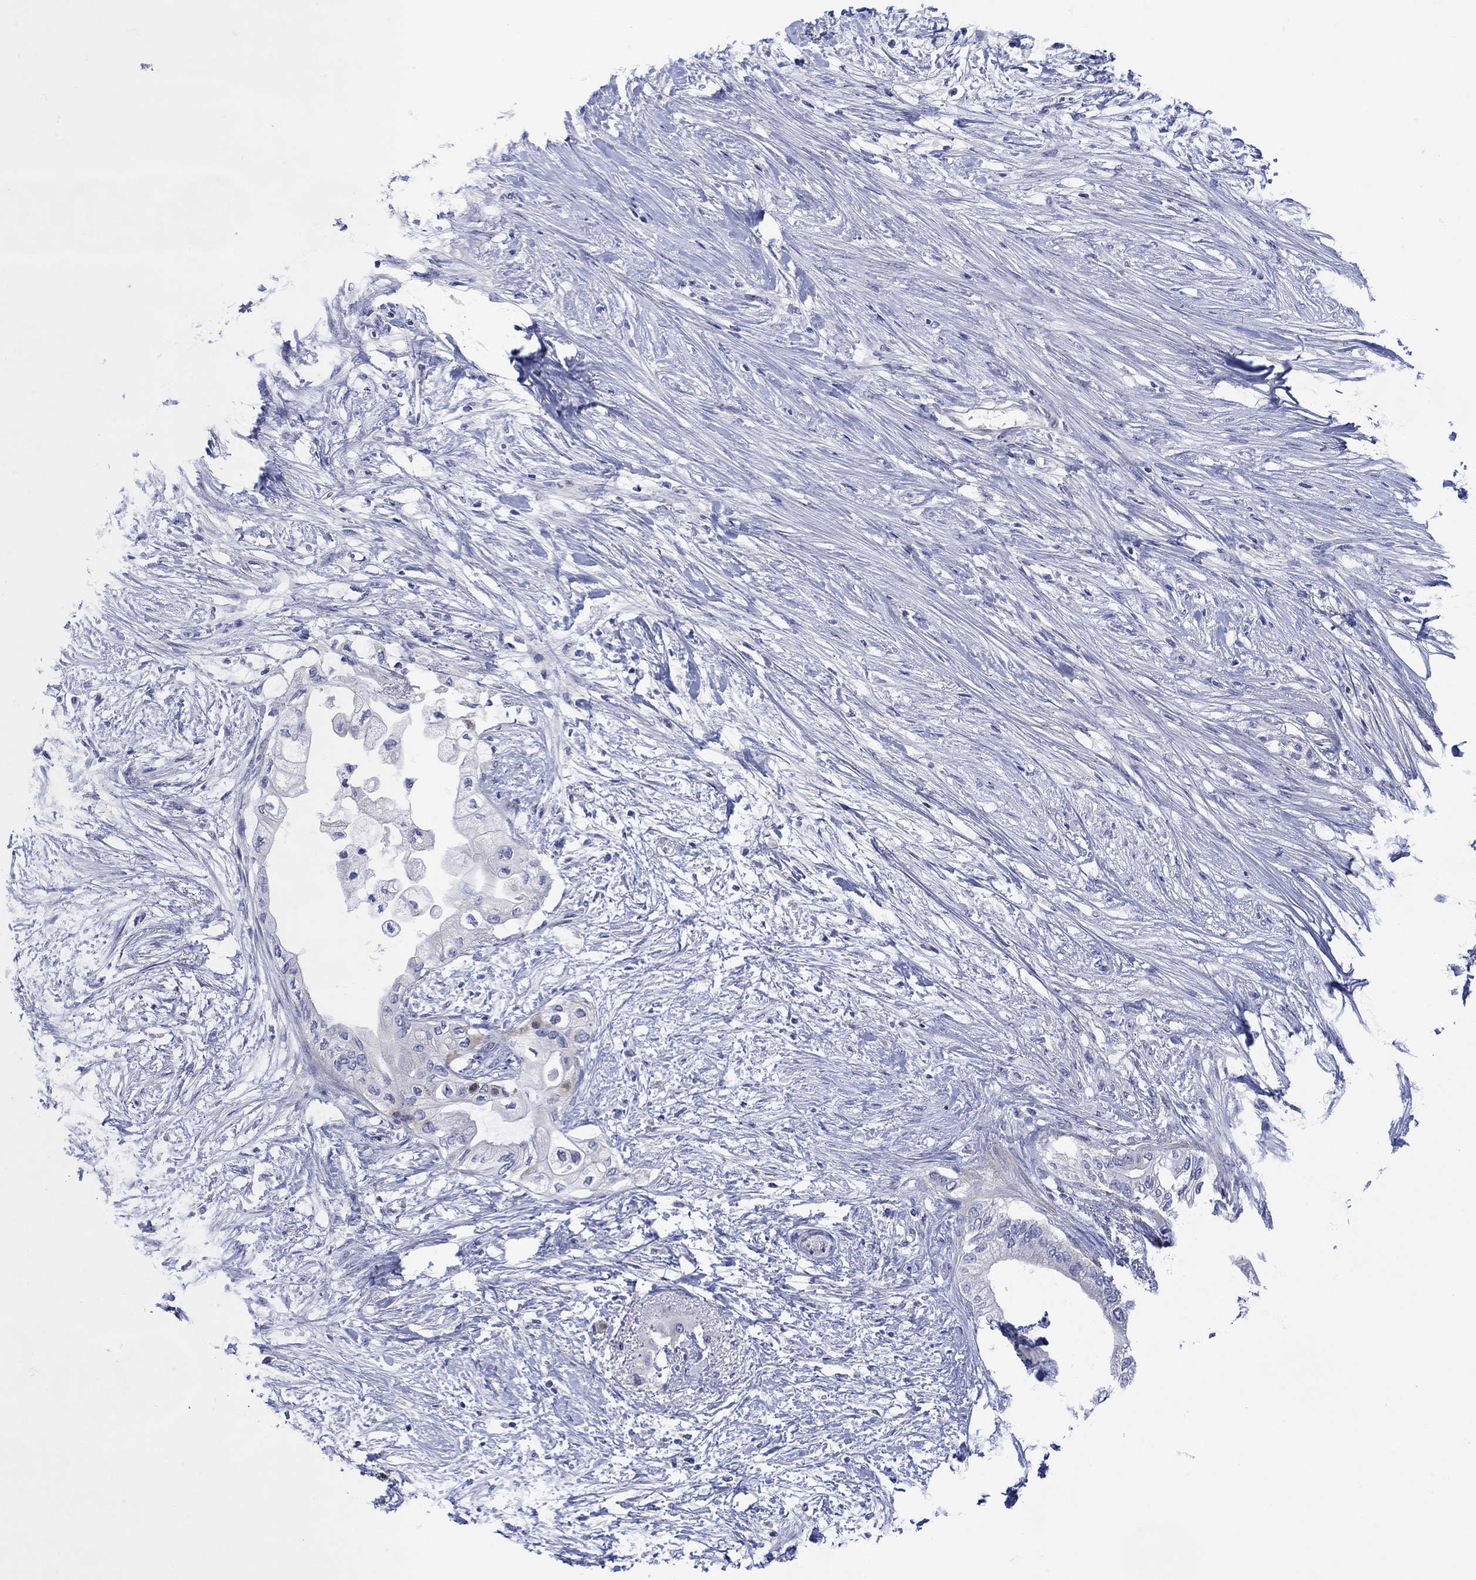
{"staining": {"intensity": "negative", "quantity": "none", "location": "none"}, "tissue": "pancreatic cancer", "cell_type": "Tumor cells", "image_type": "cancer", "snomed": [{"axis": "morphology", "description": "Normal tissue, NOS"}, {"axis": "morphology", "description": "Adenocarcinoma, NOS"}, {"axis": "topography", "description": "Pancreas"}, {"axis": "topography", "description": "Duodenum"}], "caption": "DAB (3,3'-diaminobenzidine) immunohistochemical staining of human pancreatic cancer (adenocarcinoma) reveals no significant expression in tumor cells.", "gene": "MSI1", "patient": {"sex": "female", "age": 60}}